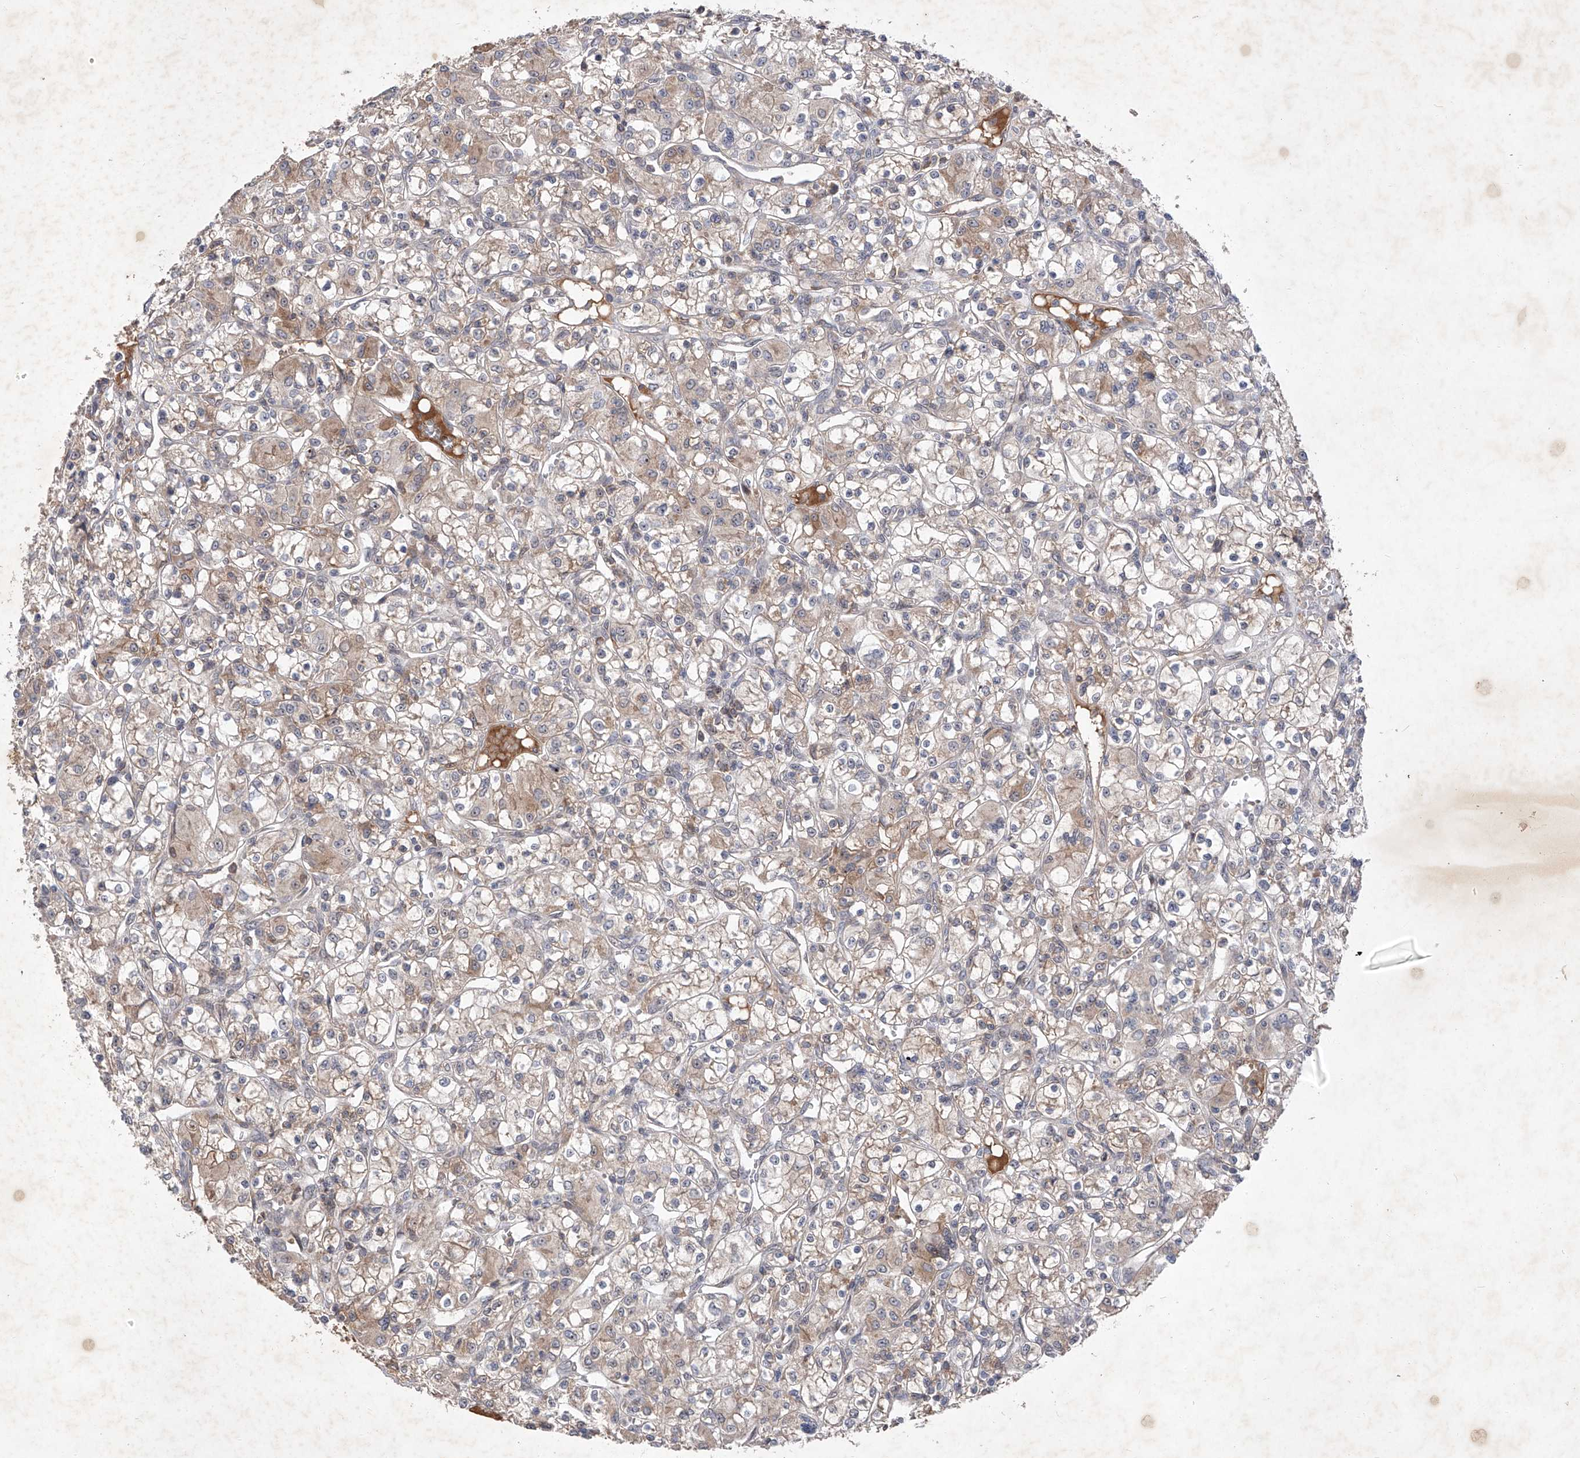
{"staining": {"intensity": "weak", "quantity": "25%-75%", "location": "cytoplasmic/membranous"}, "tissue": "renal cancer", "cell_type": "Tumor cells", "image_type": "cancer", "snomed": [{"axis": "morphology", "description": "Adenocarcinoma, NOS"}, {"axis": "topography", "description": "Kidney"}], "caption": "A brown stain highlights weak cytoplasmic/membranous expression of a protein in human renal adenocarcinoma tumor cells.", "gene": "FAM135A", "patient": {"sex": "female", "age": 59}}